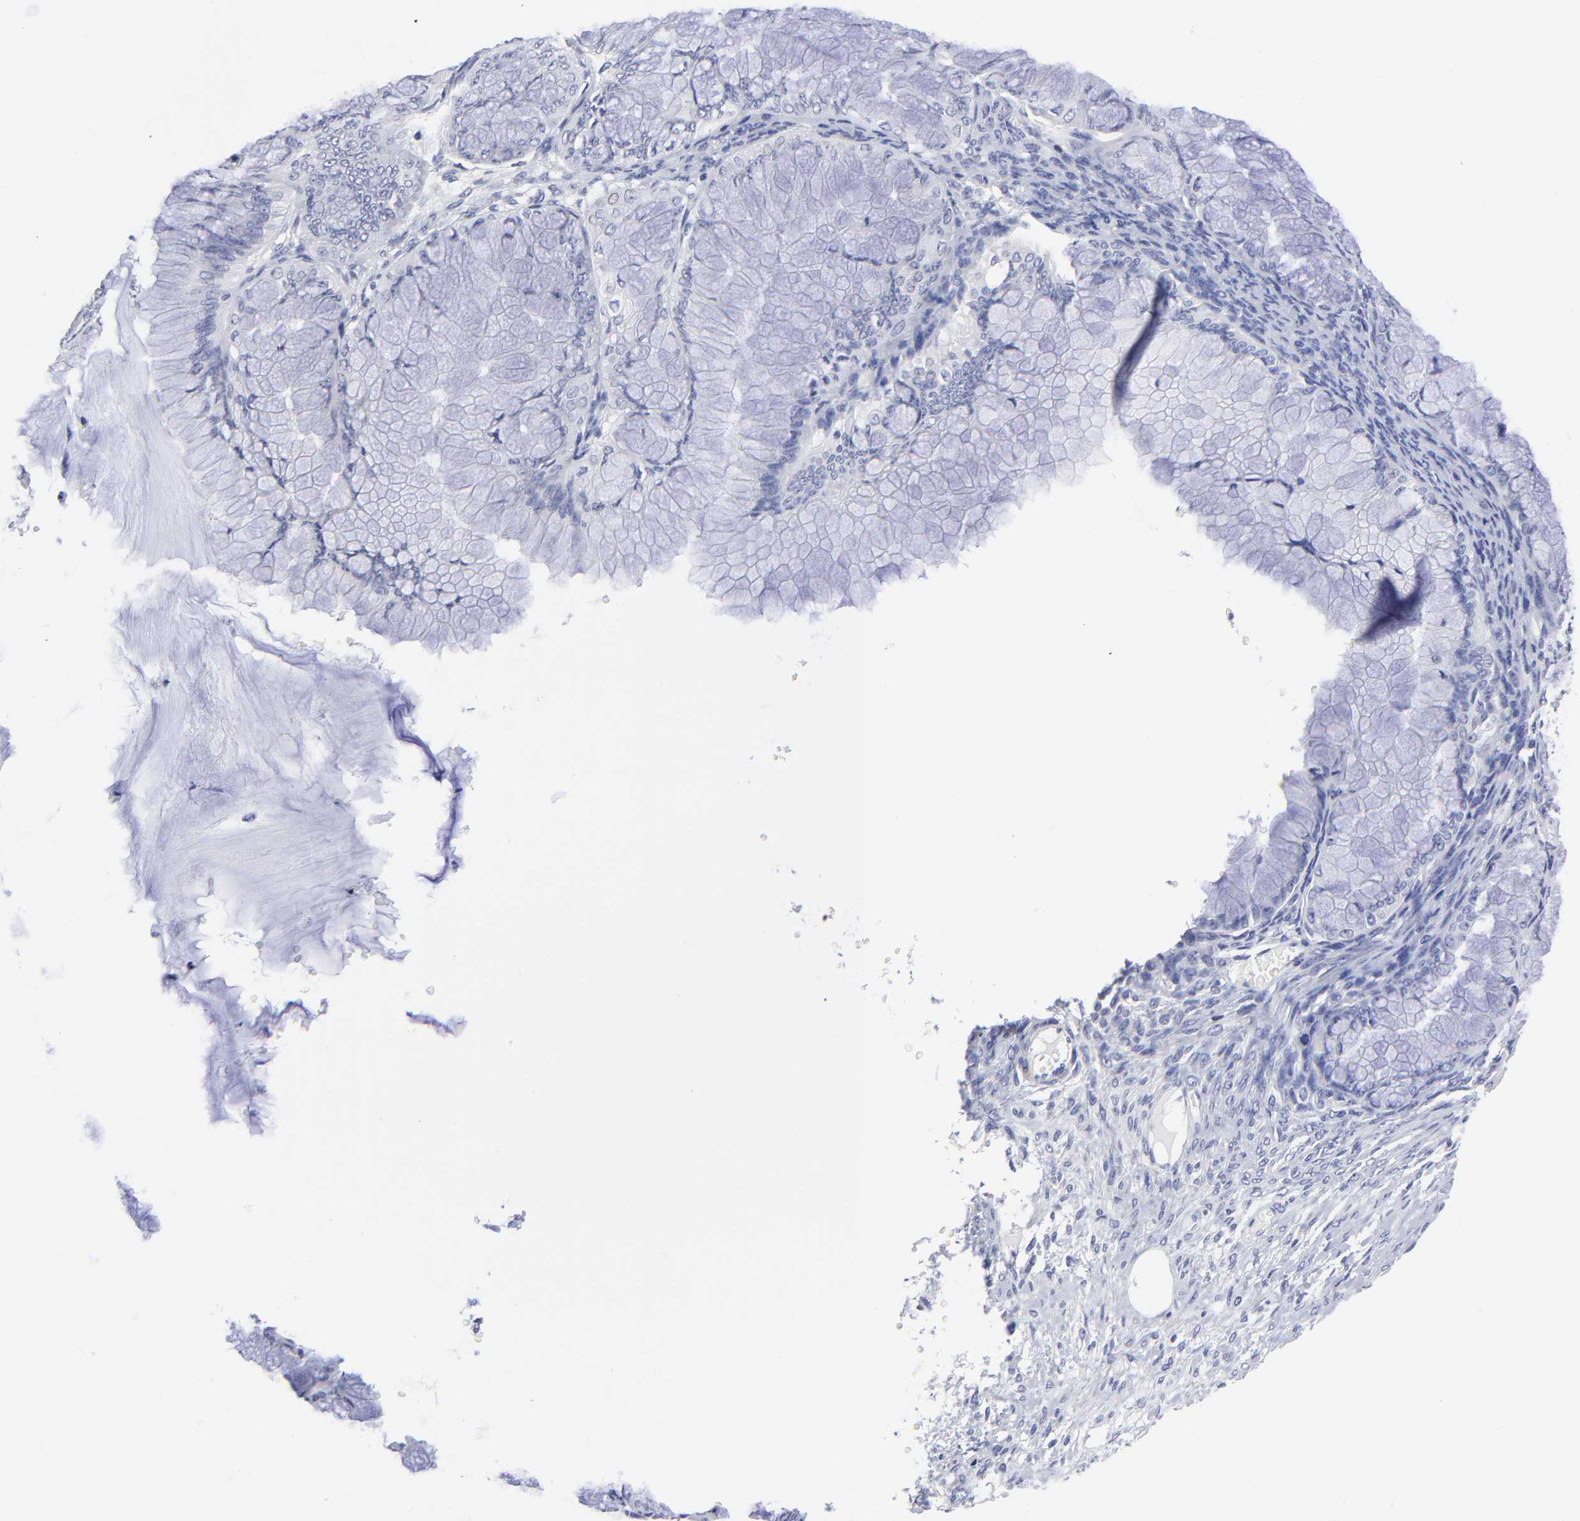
{"staining": {"intensity": "negative", "quantity": "none", "location": "none"}, "tissue": "ovarian cancer", "cell_type": "Tumor cells", "image_type": "cancer", "snomed": [{"axis": "morphology", "description": "Cystadenocarcinoma, mucinous, NOS"}, {"axis": "topography", "description": "Ovary"}], "caption": "An immunohistochemistry photomicrograph of ovarian cancer is shown. There is no staining in tumor cells of ovarian cancer.", "gene": "DUSP9", "patient": {"sex": "female", "age": 63}}